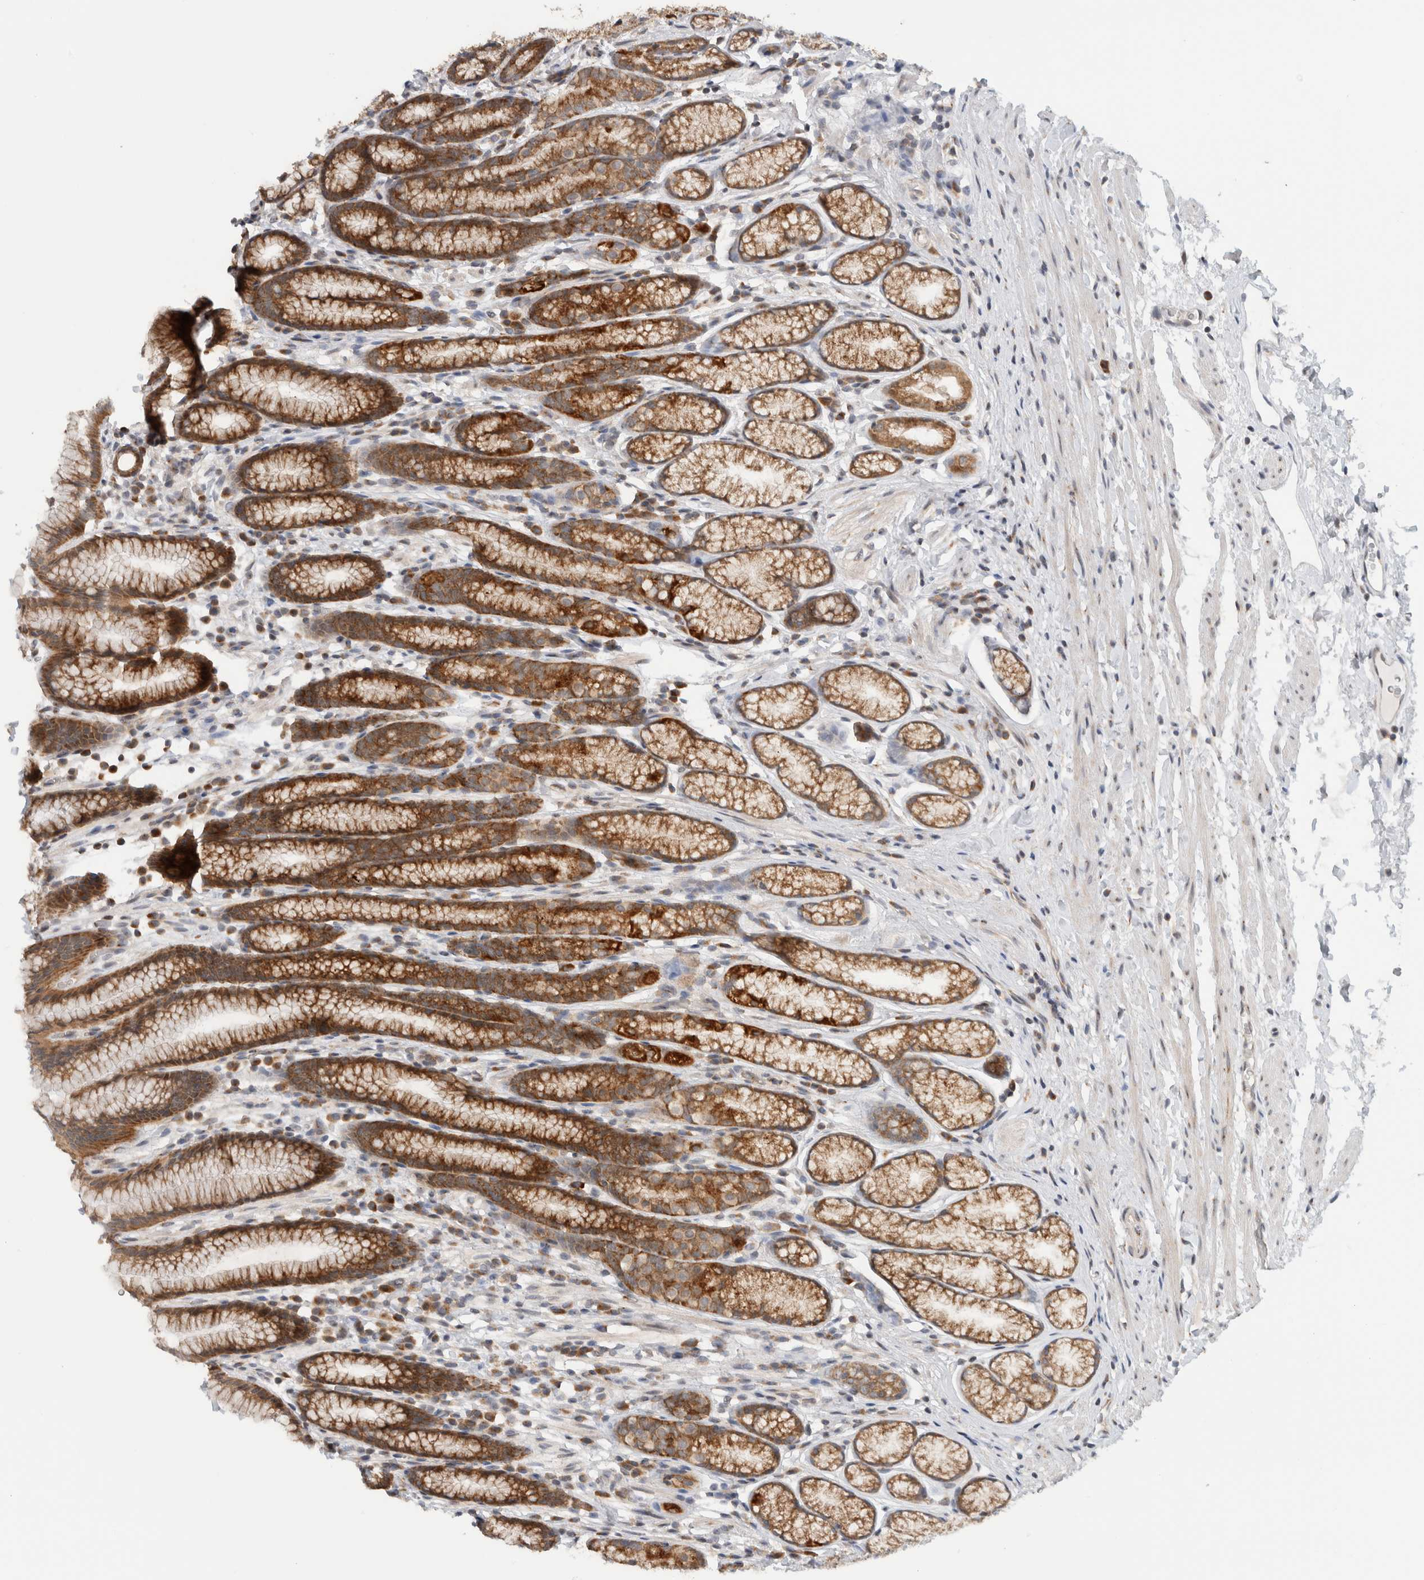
{"staining": {"intensity": "strong", "quantity": ">75%", "location": "cytoplasmic/membranous"}, "tissue": "stomach", "cell_type": "Glandular cells", "image_type": "normal", "snomed": [{"axis": "morphology", "description": "Normal tissue, NOS"}, {"axis": "topography", "description": "Stomach"}], "caption": "Immunohistochemical staining of normal human stomach shows high levels of strong cytoplasmic/membranous expression in approximately >75% of glandular cells.", "gene": "CMC2", "patient": {"sex": "male", "age": 42}}